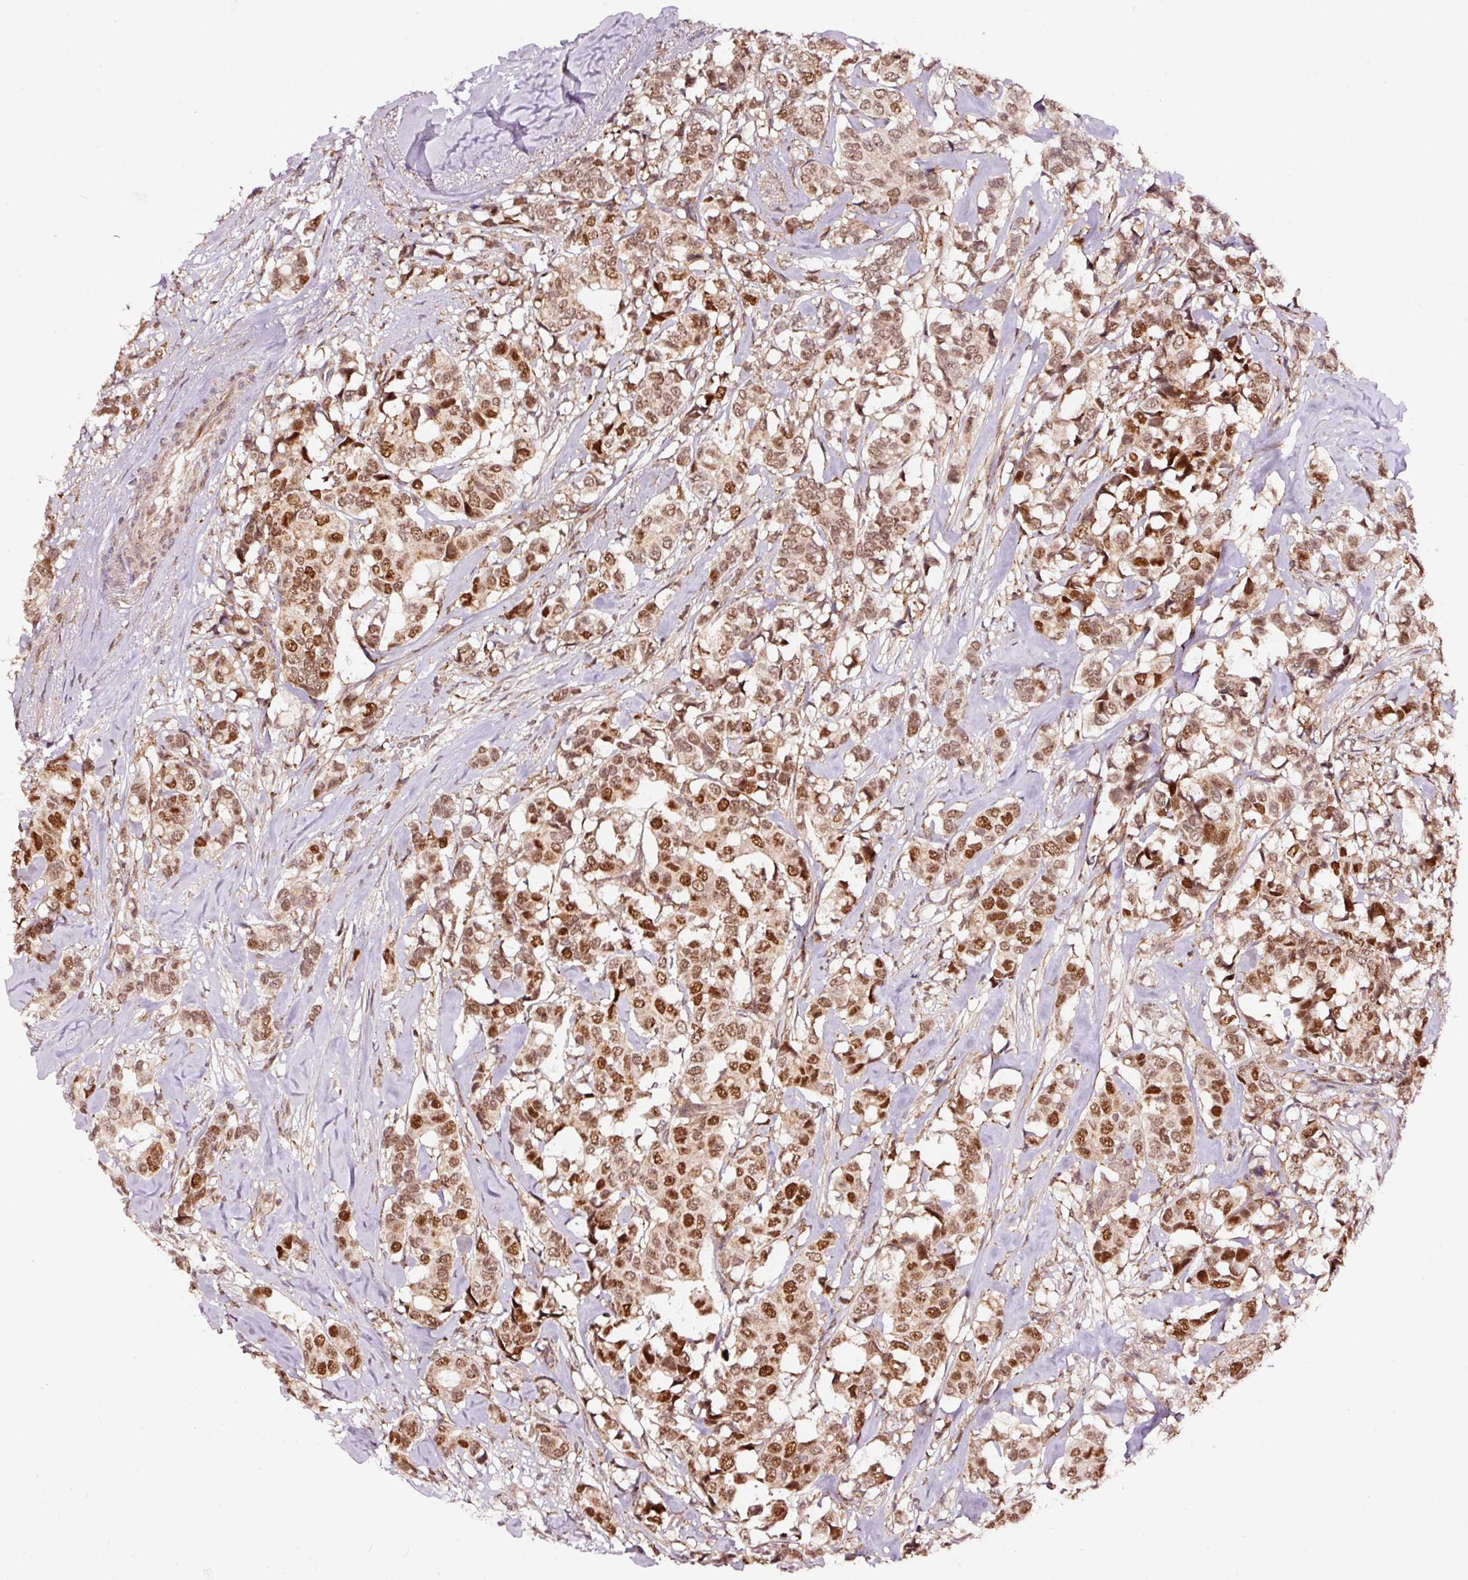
{"staining": {"intensity": "moderate", "quantity": ">75%", "location": "nuclear"}, "tissue": "breast cancer", "cell_type": "Tumor cells", "image_type": "cancer", "snomed": [{"axis": "morphology", "description": "Duct carcinoma"}, {"axis": "topography", "description": "Breast"}], "caption": "Immunohistochemical staining of human breast cancer (intraductal carcinoma) demonstrates moderate nuclear protein expression in about >75% of tumor cells.", "gene": "RFC4", "patient": {"sex": "female", "age": 87}}